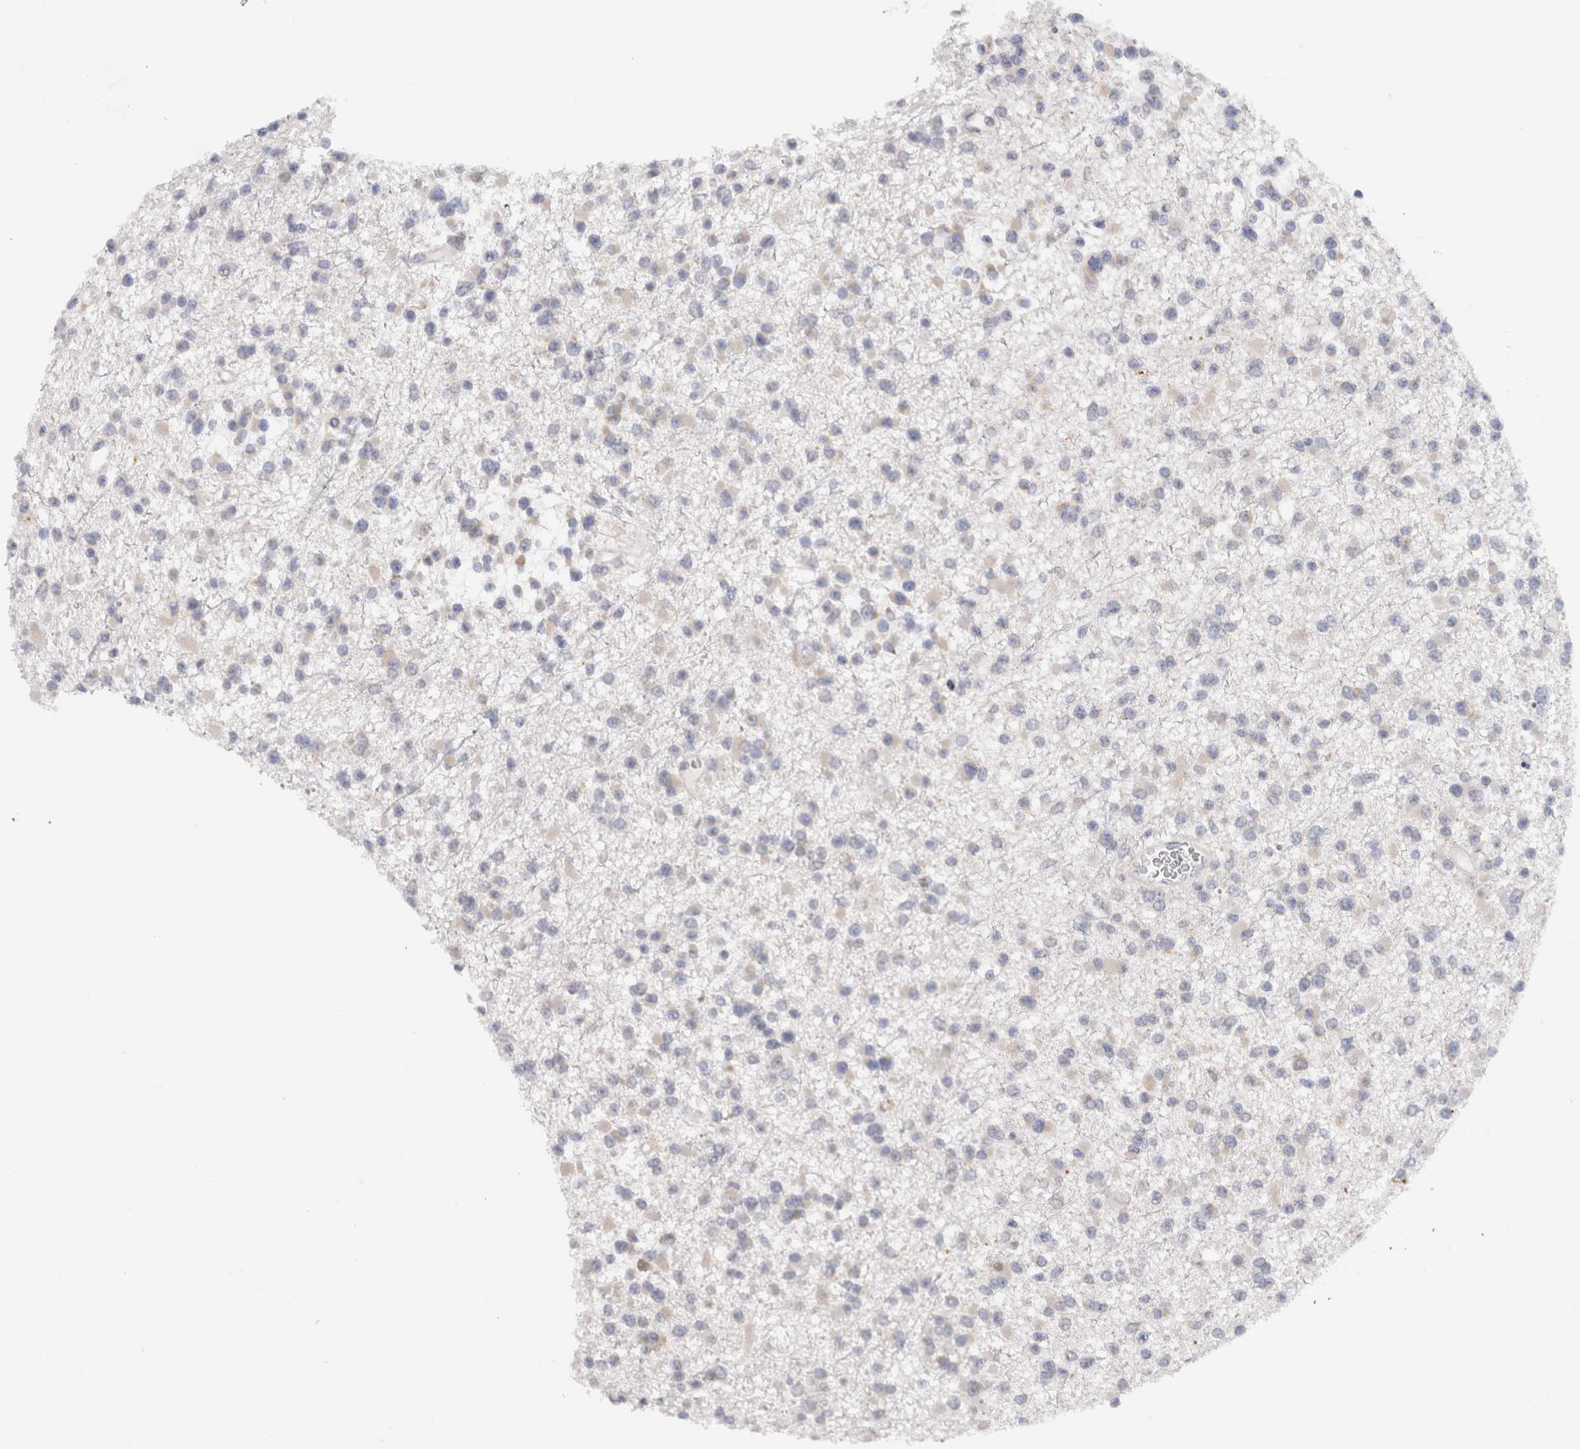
{"staining": {"intensity": "negative", "quantity": "none", "location": "none"}, "tissue": "glioma", "cell_type": "Tumor cells", "image_type": "cancer", "snomed": [{"axis": "morphology", "description": "Glioma, malignant, Low grade"}, {"axis": "topography", "description": "Brain"}], "caption": "DAB immunohistochemical staining of glioma demonstrates no significant positivity in tumor cells.", "gene": "VCPIP1", "patient": {"sex": "female", "age": 22}}